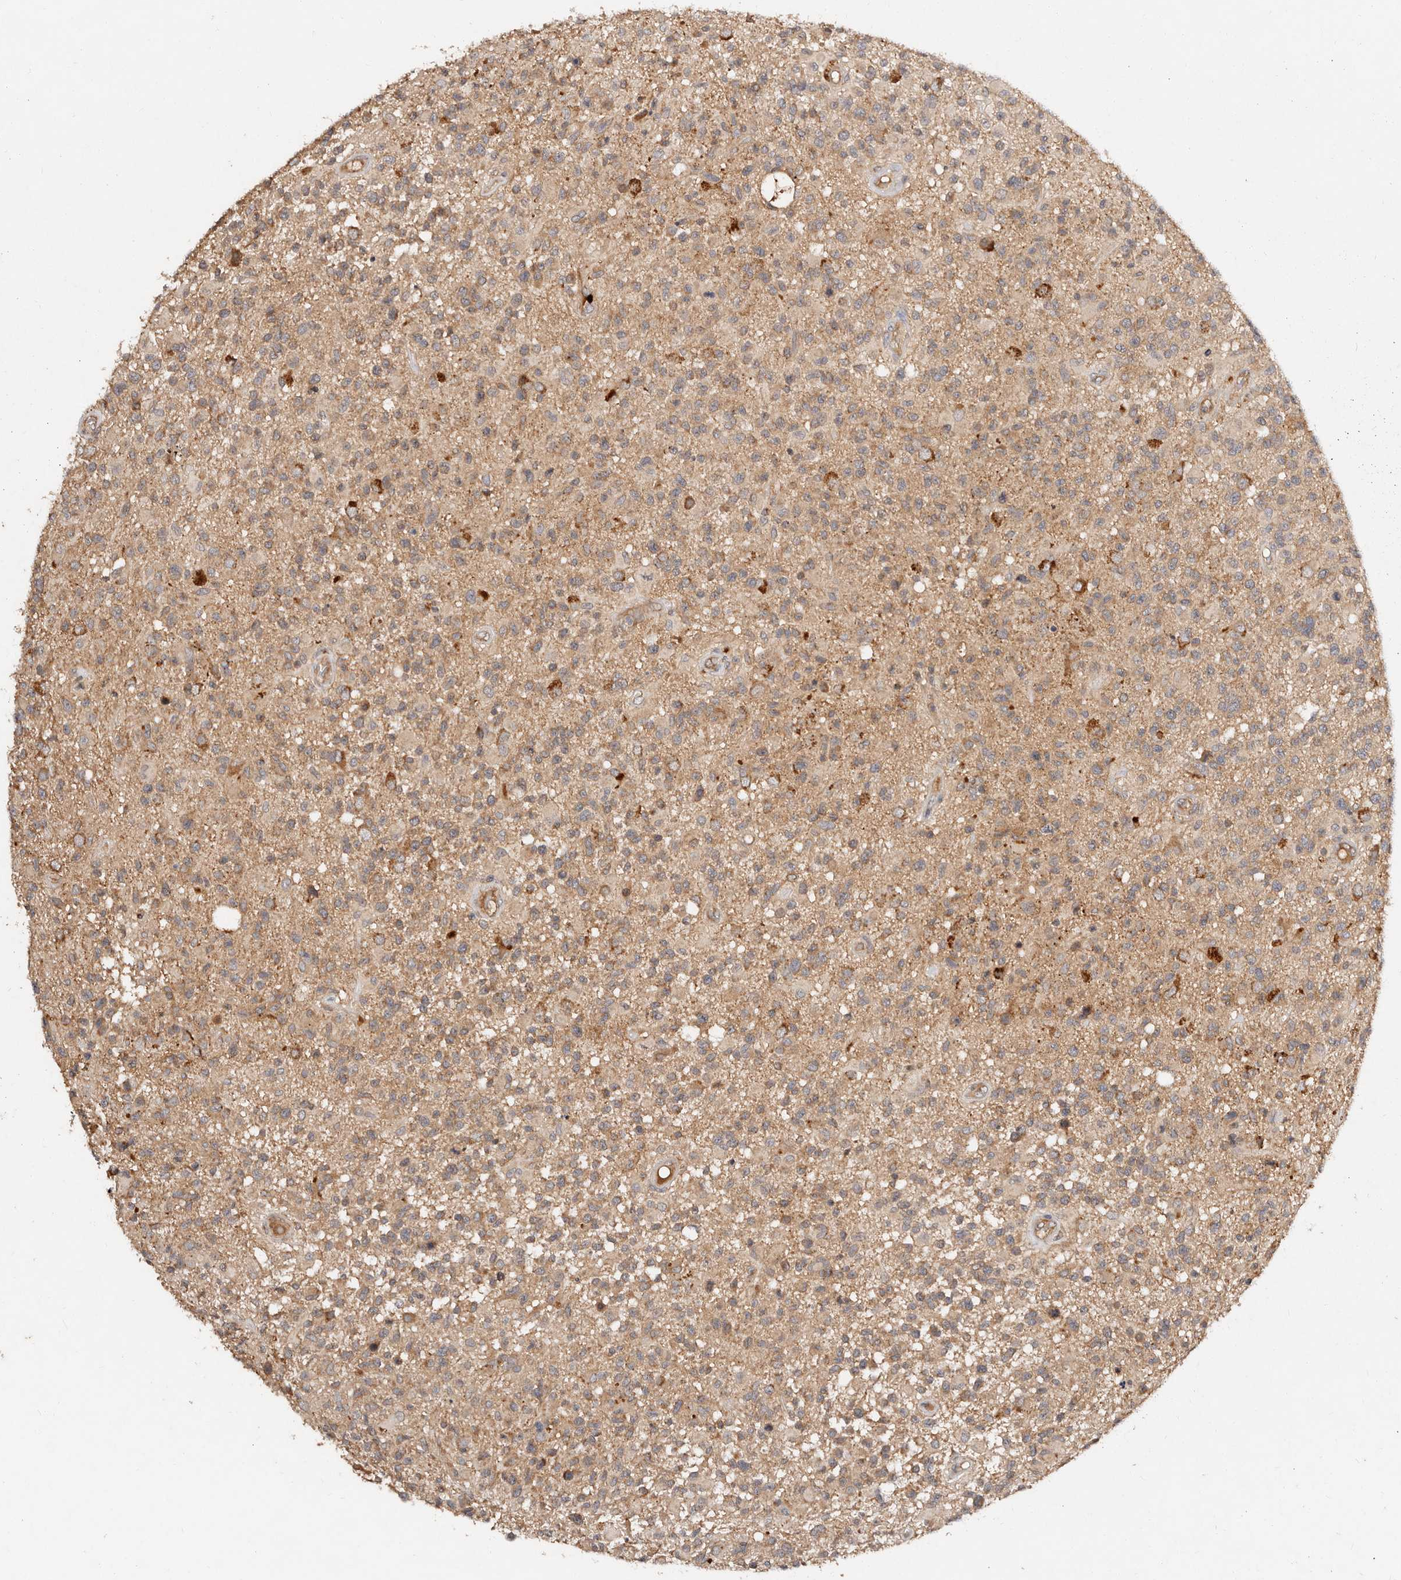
{"staining": {"intensity": "moderate", "quantity": ">75%", "location": "cytoplasmic/membranous"}, "tissue": "glioma", "cell_type": "Tumor cells", "image_type": "cancer", "snomed": [{"axis": "morphology", "description": "Glioma, malignant, High grade"}, {"axis": "morphology", "description": "Glioblastoma, NOS"}, {"axis": "topography", "description": "Brain"}], "caption": "Human glioma stained for a protein (brown) displays moderate cytoplasmic/membranous positive positivity in about >75% of tumor cells.", "gene": "DENND11", "patient": {"sex": "male", "age": 60}}